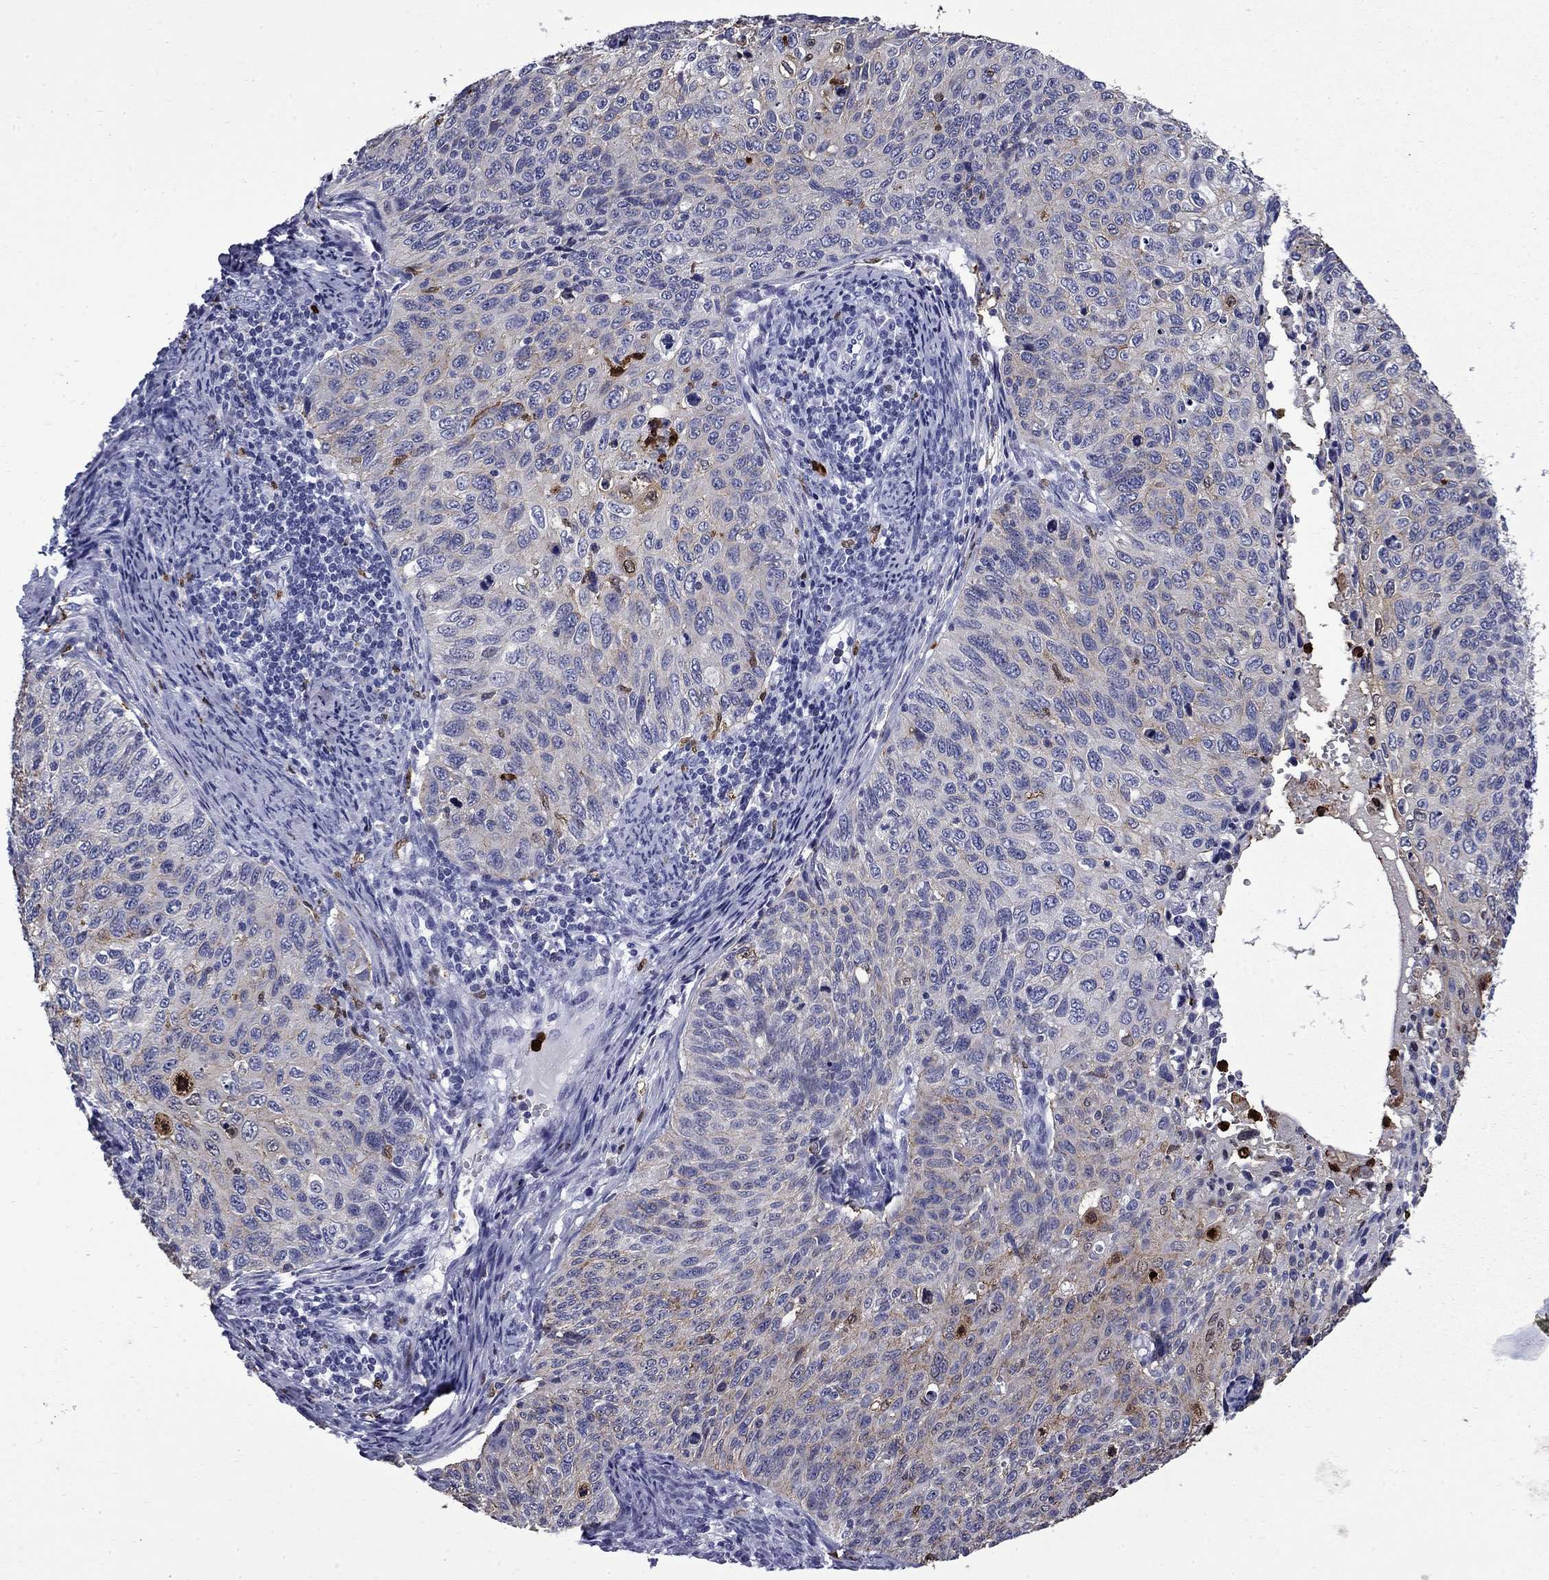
{"staining": {"intensity": "moderate", "quantity": "<25%", "location": "cytoplasmic/membranous,nuclear"}, "tissue": "cervical cancer", "cell_type": "Tumor cells", "image_type": "cancer", "snomed": [{"axis": "morphology", "description": "Squamous cell carcinoma, NOS"}, {"axis": "topography", "description": "Cervix"}], "caption": "Immunohistochemical staining of cervical cancer exhibits low levels of moderate cytoplasmic/membranous and nuclear protein staining in approximately <25% of tumor cells.", "gene": "TRIM29", "patient": {"sex": "female", "age": 70}}